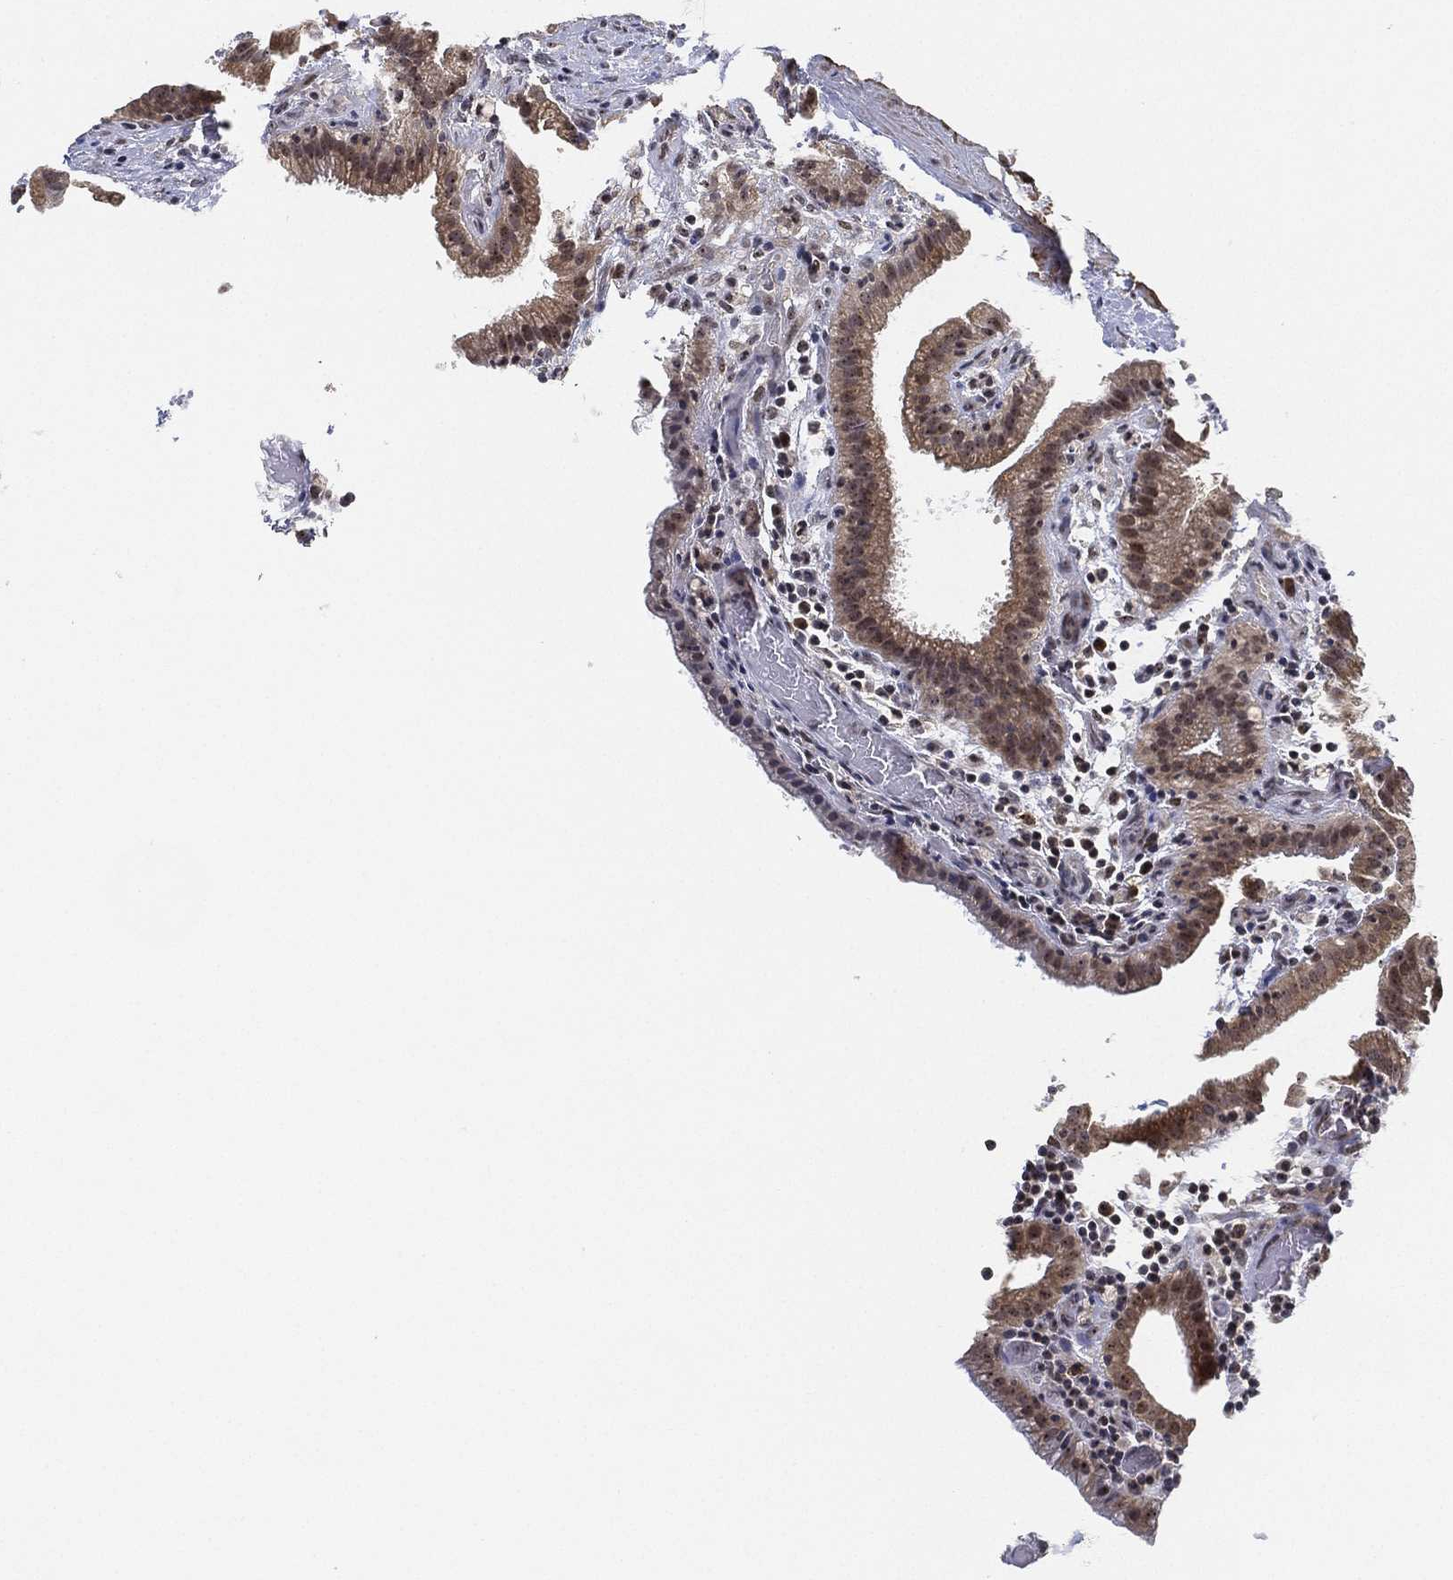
{"staining": {"intensity": "moderate", "quantity": "25%-75%", "location": "nuclear"}, "tissue": "gallbladder", "cell_type": "Glandular cells", "image_type": "normal", "snomed": [{"axis": "morphology", "description": "Normal tissue, NOS"}, {"axis": "topography", "description": "Gallbladder"}], "caption": "Immunohistochemistry of unremarkable human gallbladder displays medium levels of moderate nuclear staining in approximately 25%-75% of glandular cells.", "gene": "PPP1R16B", "patient": {"sex": "male", "age": 62}}